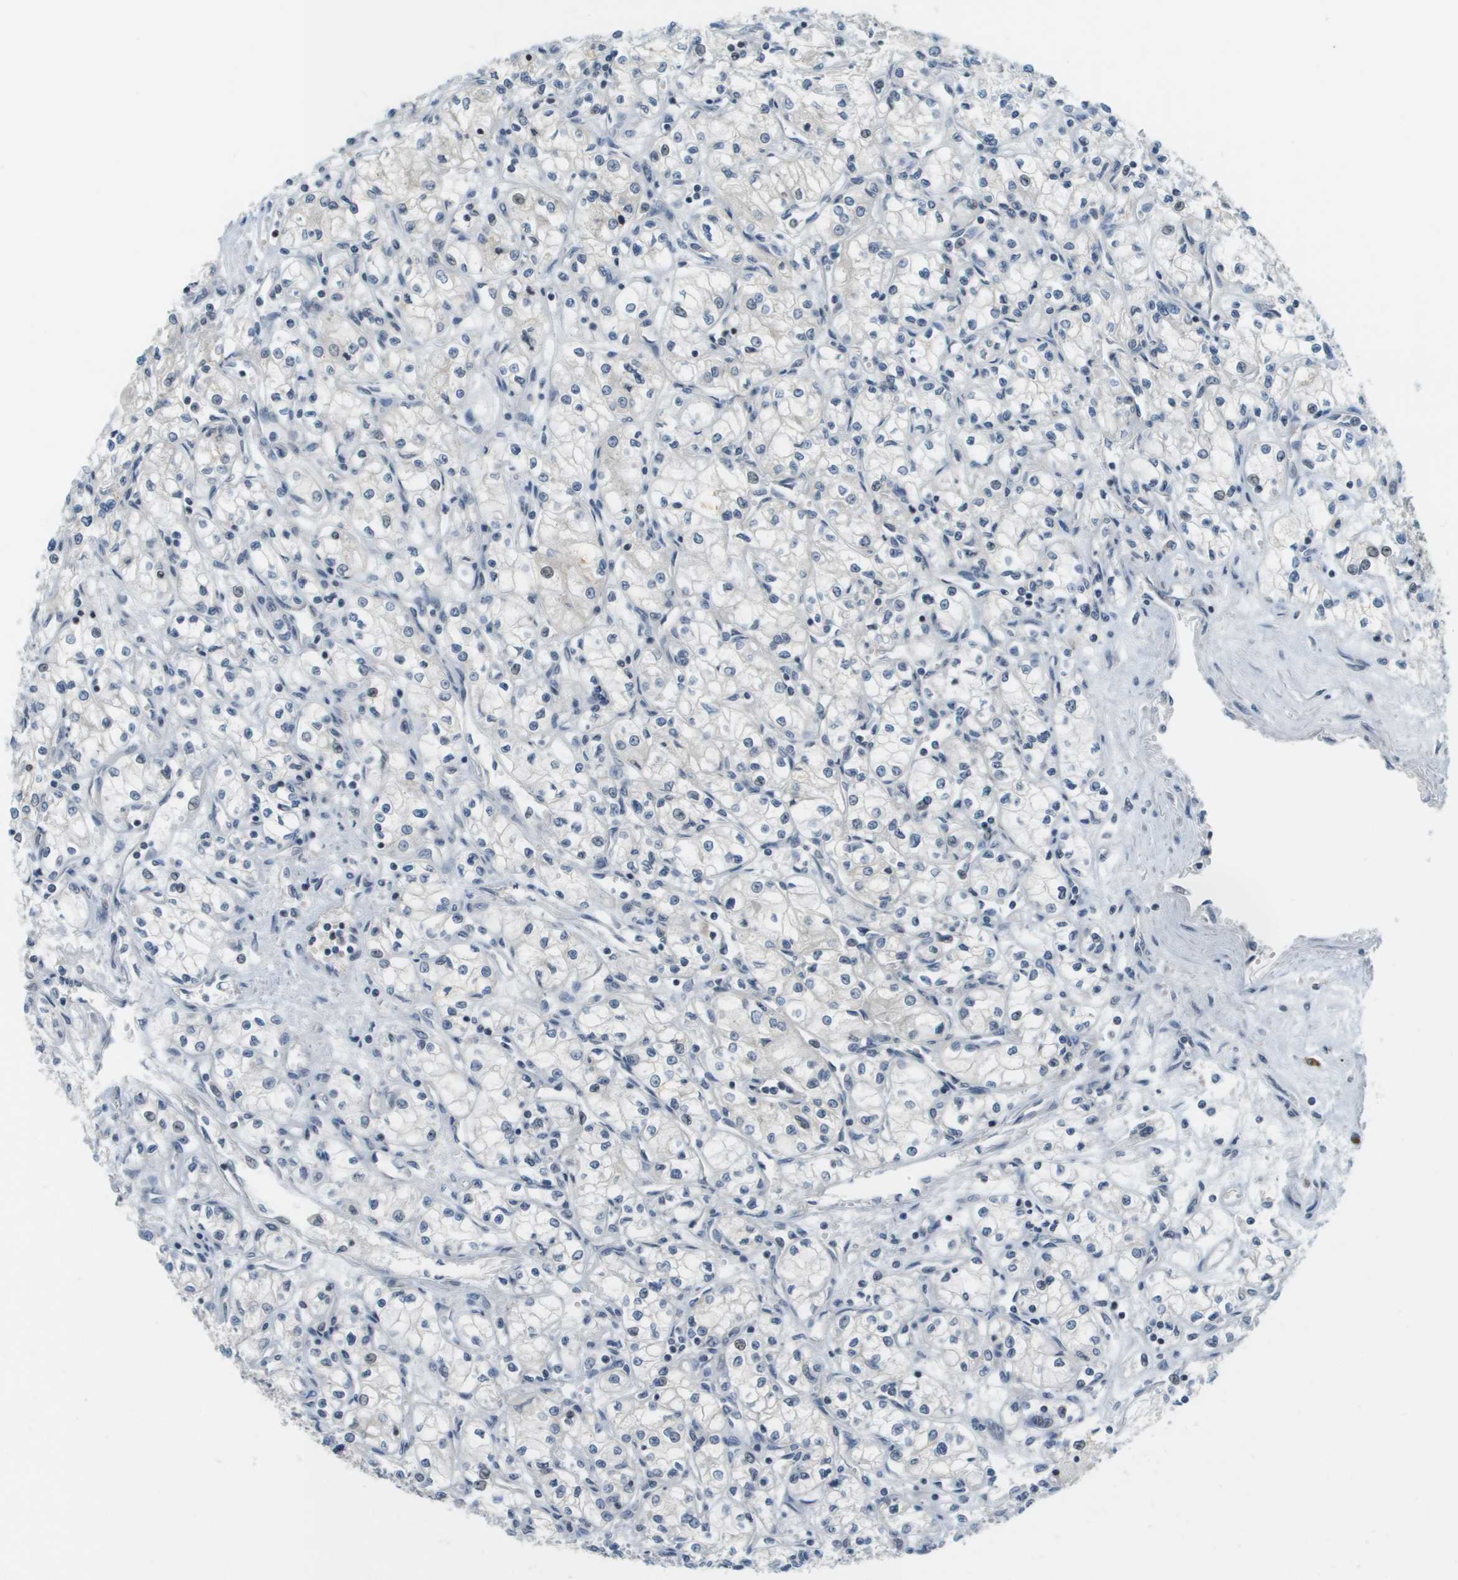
{"staining": {"intensity": "weak", "quantity": "<25%", "location": "nuclear"}, "tissue": "renal cancer", "cell_type": "Tumor cells", "image_type": "cancer", "snomed": [{"axis": "morphology", "description": "Normal tissue, NOS"}, {"axis": "morphology", "description": "Adenocarcinoma, NOS"}, {"axis": "topography", "description": "Kidney"}], "caption": "Immunohistochemistry (IHC) image of human renal adenocarcinoma stained for a protein (brown), which shows no expression in tumor cells. (Immunohistochemistry (IHC), brightfield microscopy, high magnification).", "gene": "CBX5", "patient": {"sex": "male", "age": 59}}